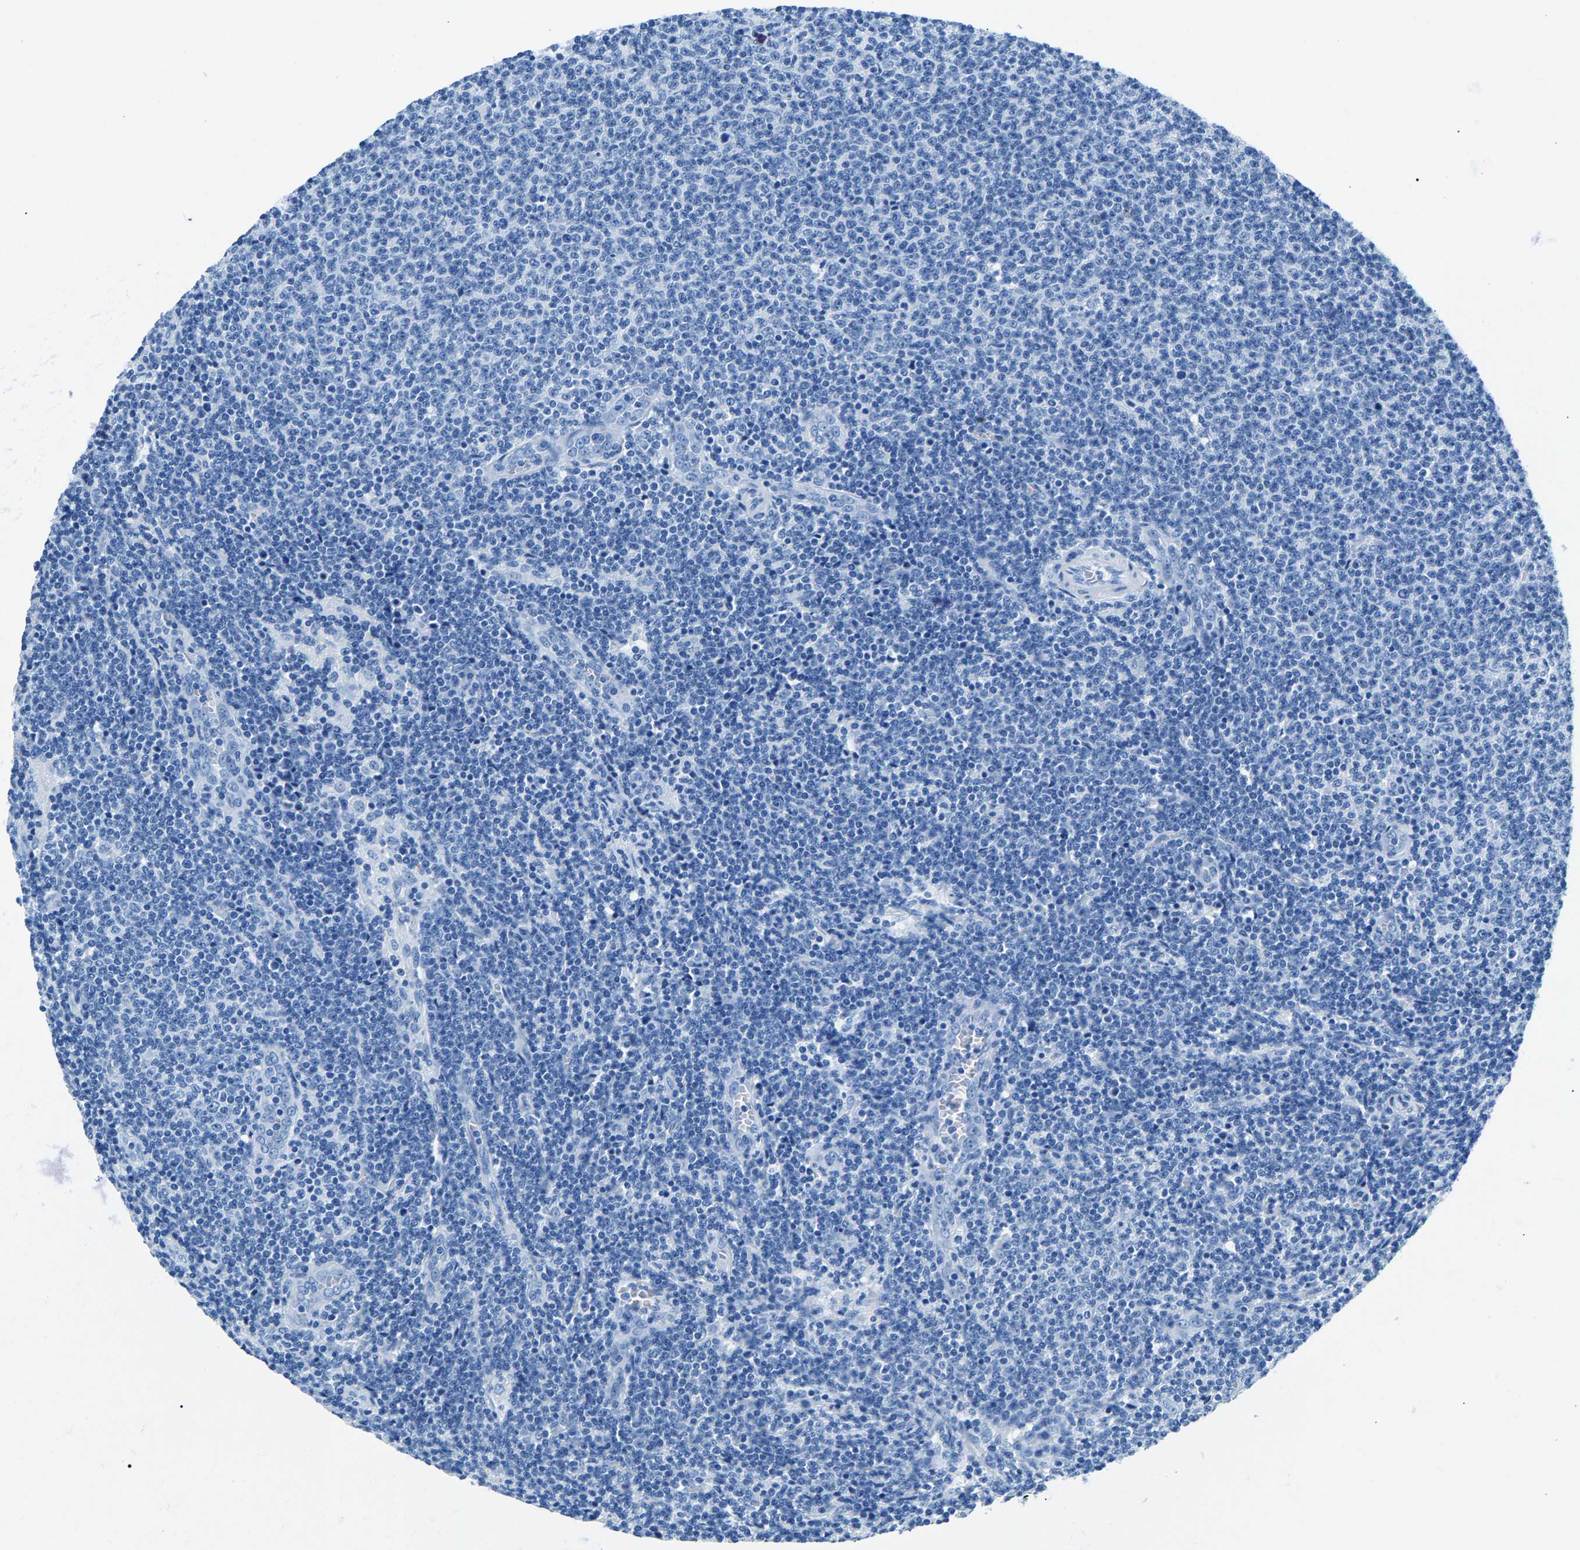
{"staining": {"intensity": "negative", "quantity": "none", "location": "none"}, "tissue": "lymphoma", "cell_type": "Tumor cells", "image_type": "cancer", "snomed": [{"axis": "morphology", "description": "Malignant lymphoma, non-Hodgkin's type, Low grade"}, {"axis": "topography", "description": "Lymph node"}], "caption": "Immunohistochemistry histopathology image of human low-grade malignant lymphoma, non-Hodgkin's type stained for a protein (brown), which displays no expression in tumor cells. (Immunohistochemistry (ihc), brightfield microscopy, high magnification).", "gene": "CPS1", "patient": {"sex": "male", "age": 66}}